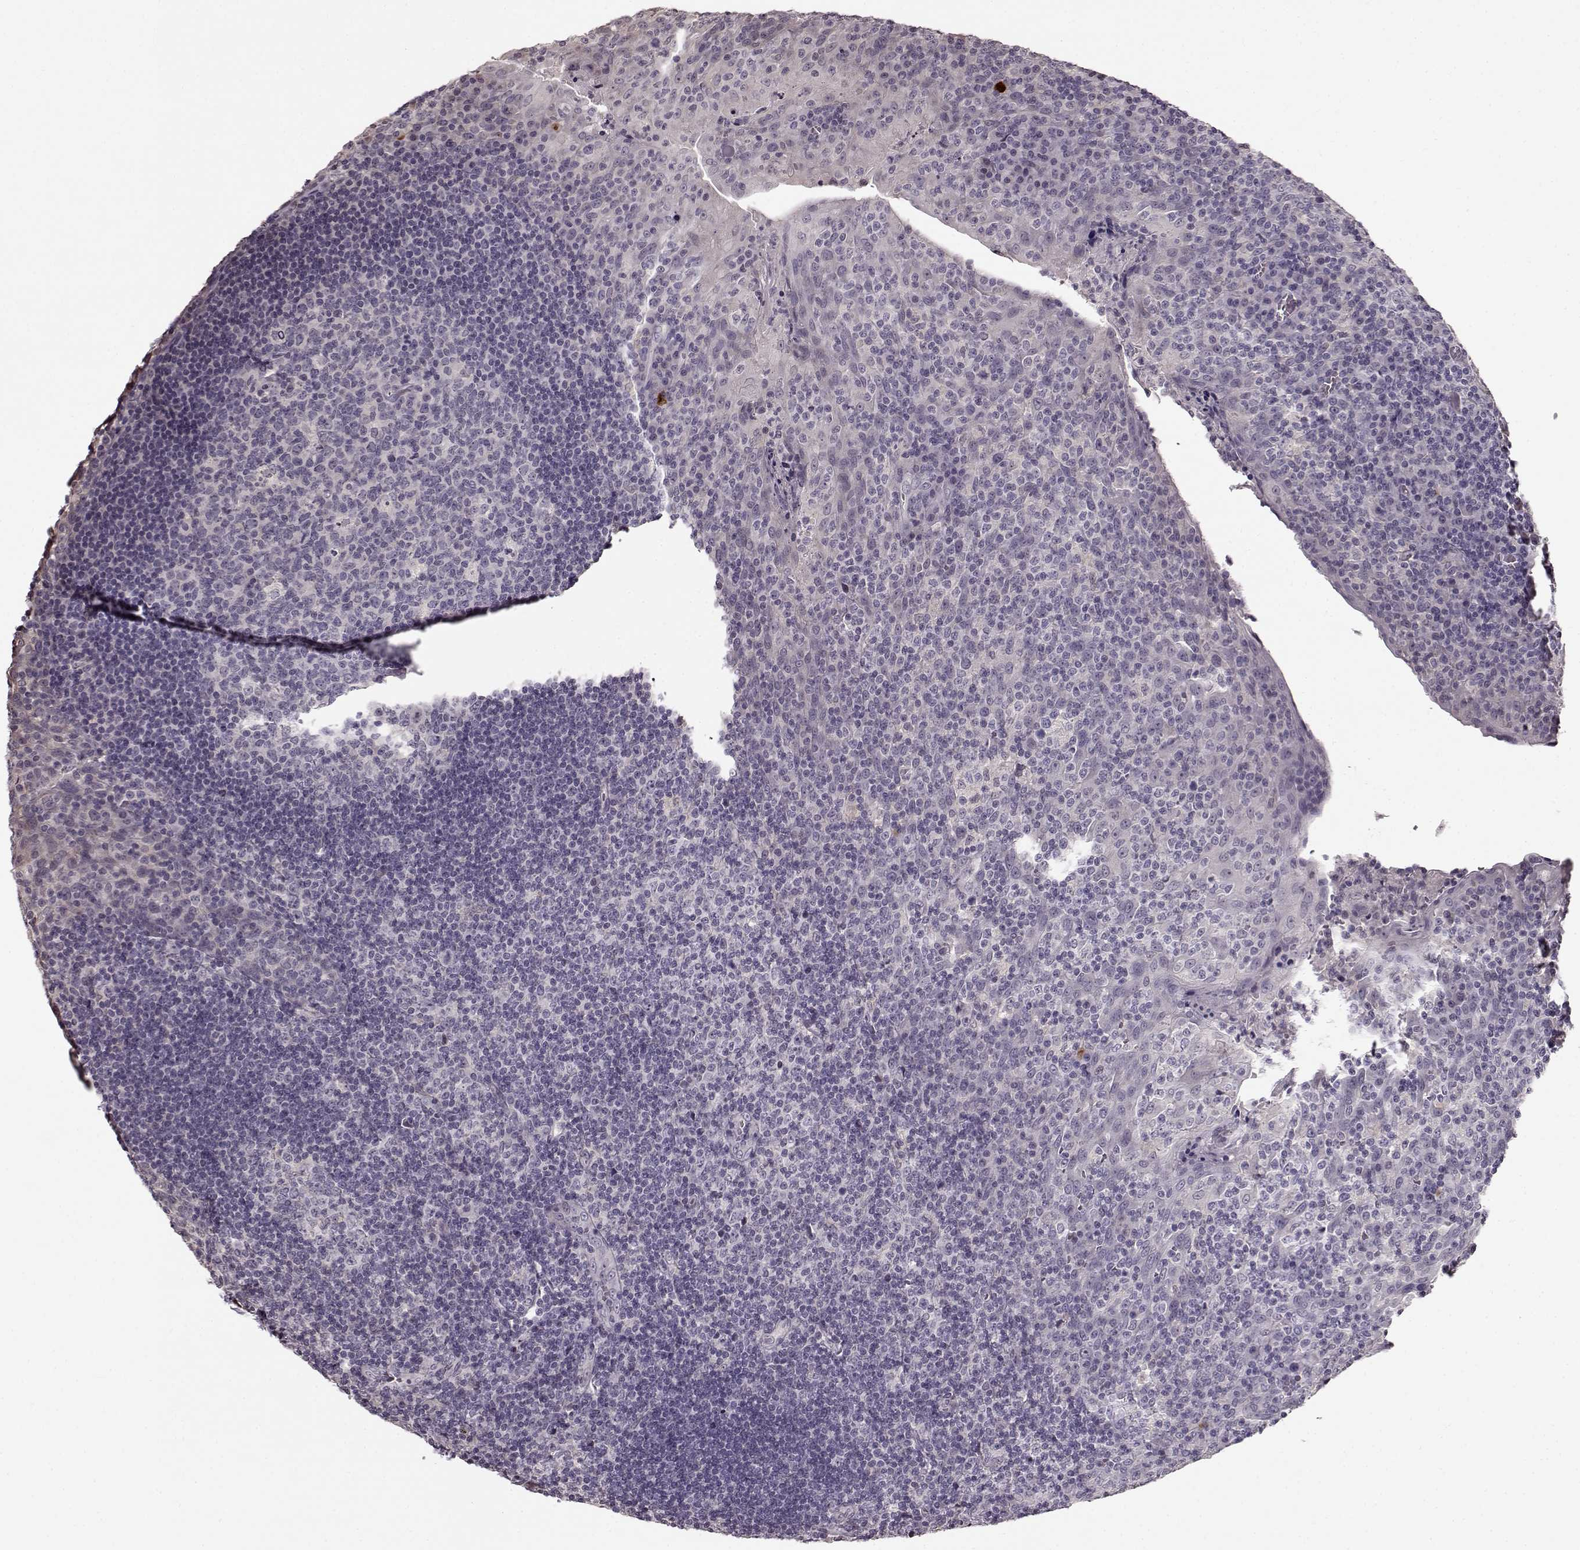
{"staining": {"intensity": "negative", "quantity": "none", "location": "none"}, "tissue": "tonsil", "cell_type": "Germinal center cells", "image_type": "normal", "snomed": [{"axis": "morphology", "description": "Normal tissue, NOS"}, {"axis": "topography", "description": "Tonsil"}], "caption": "Germinal center cells are negative for protein expression in benign human tonsil. The staining is performed using DAB brown chromogen with nuclei counter-stained in using hematoxylin.", "gene": "FSHB", "patient": {"sex": "male", "age": 17}}